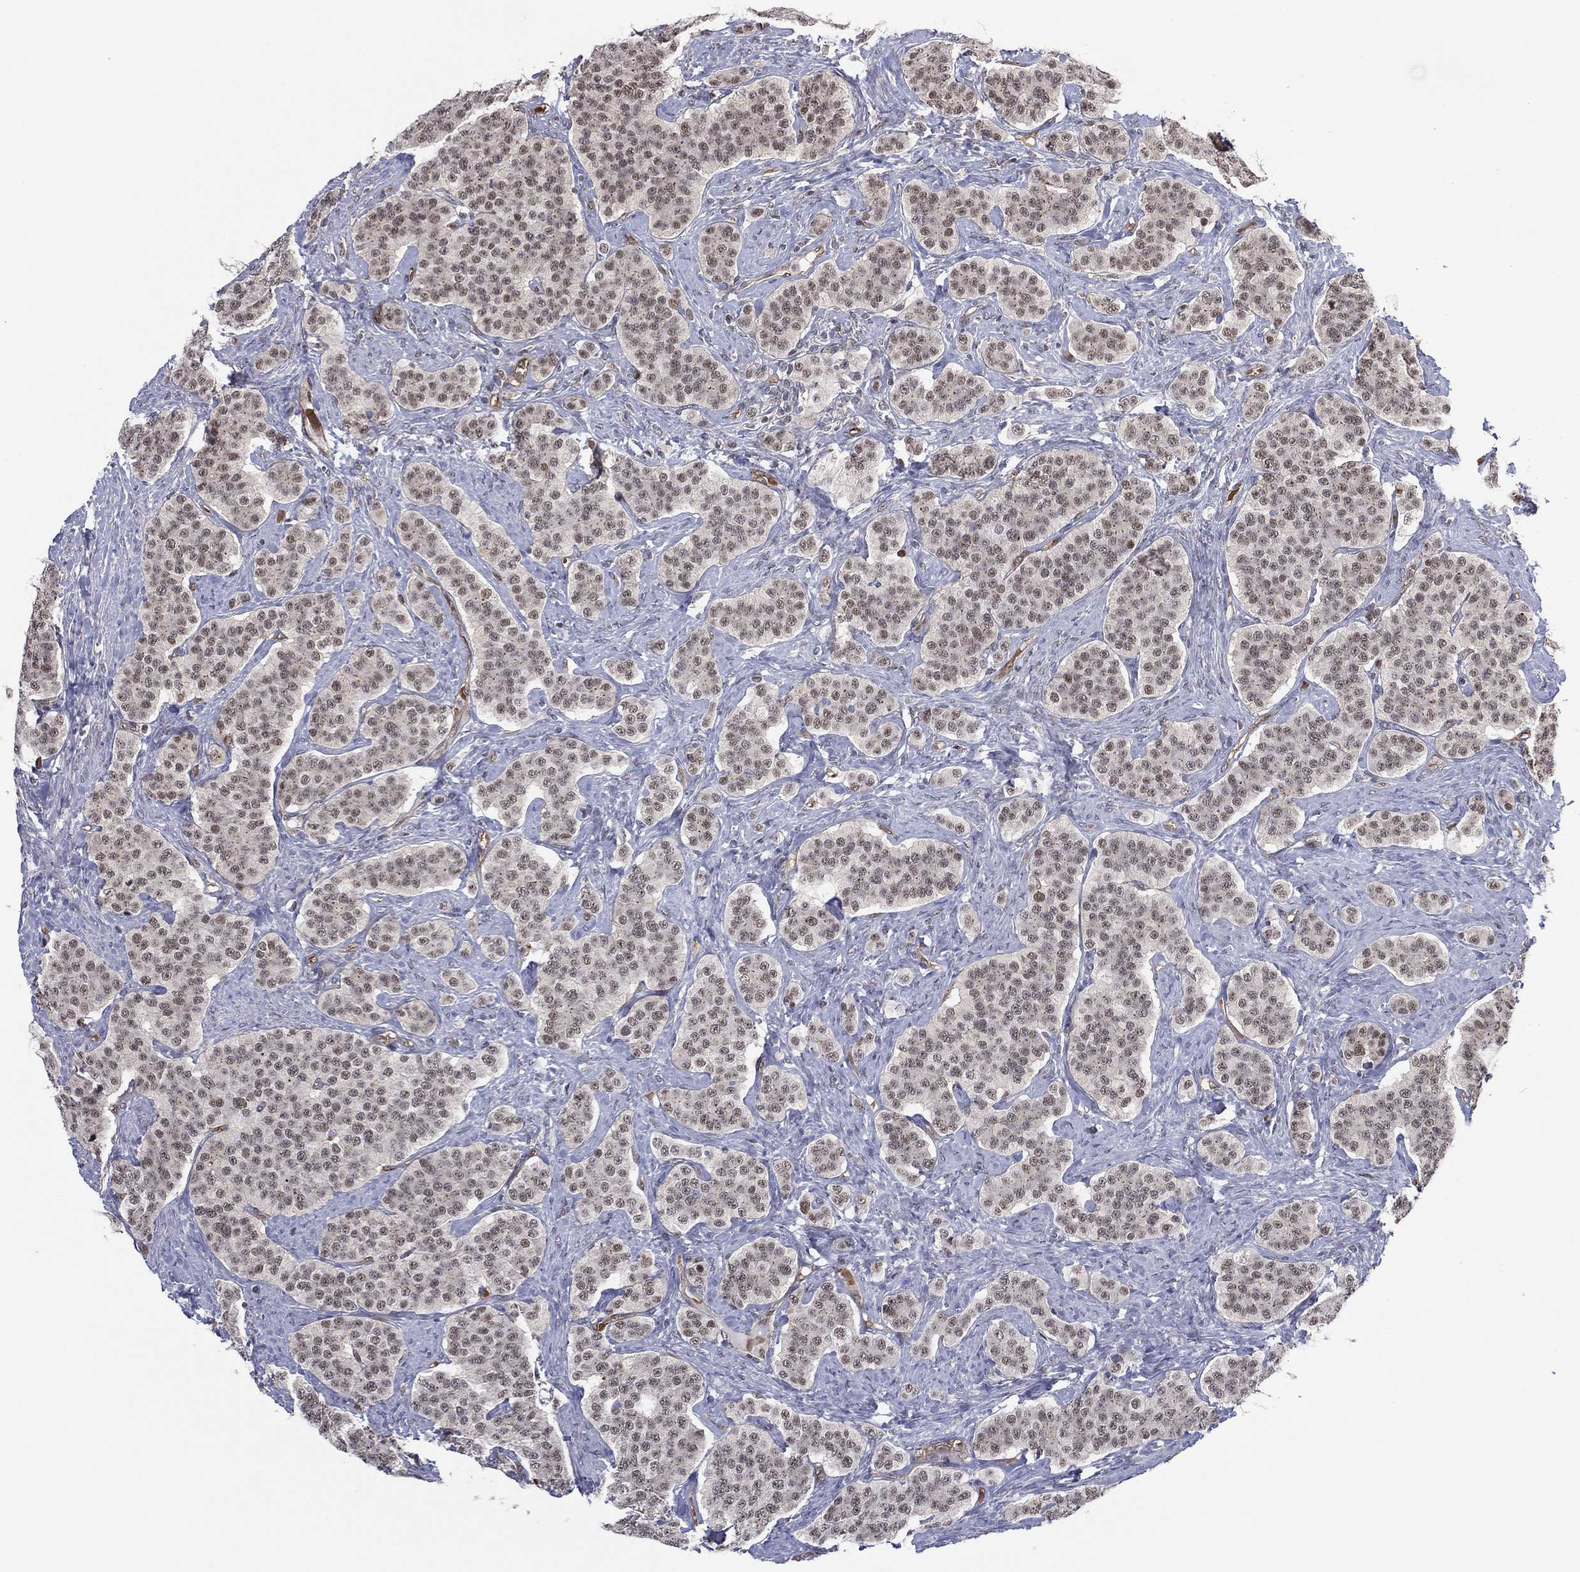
{"staining": {"intensity": "weak", "quantity": "25%-75%", "location": "nuclear"}, "tissue": "carcinoid", "cell_type": "Tumor cells", "image_type": "cancer", "snomed": [{"axis": "morphology", "description": "Carcinoid, malignant, NOS"}, {"axis": "topography", "description": "Small intestine"}], "caption": "Malignant carcinoid tissue exhibits weak nuclear staining in about 25%-75% of tumor cells, visualized by immunohistochemistry. (Stains: DAB (3,3'-diaminobenzidine) in brown, nuclei in blue, Microscopy: brightfield microscopy at high magnification).", "gene": "GSE1", "patient": {"sex": "female", "age": 58}}